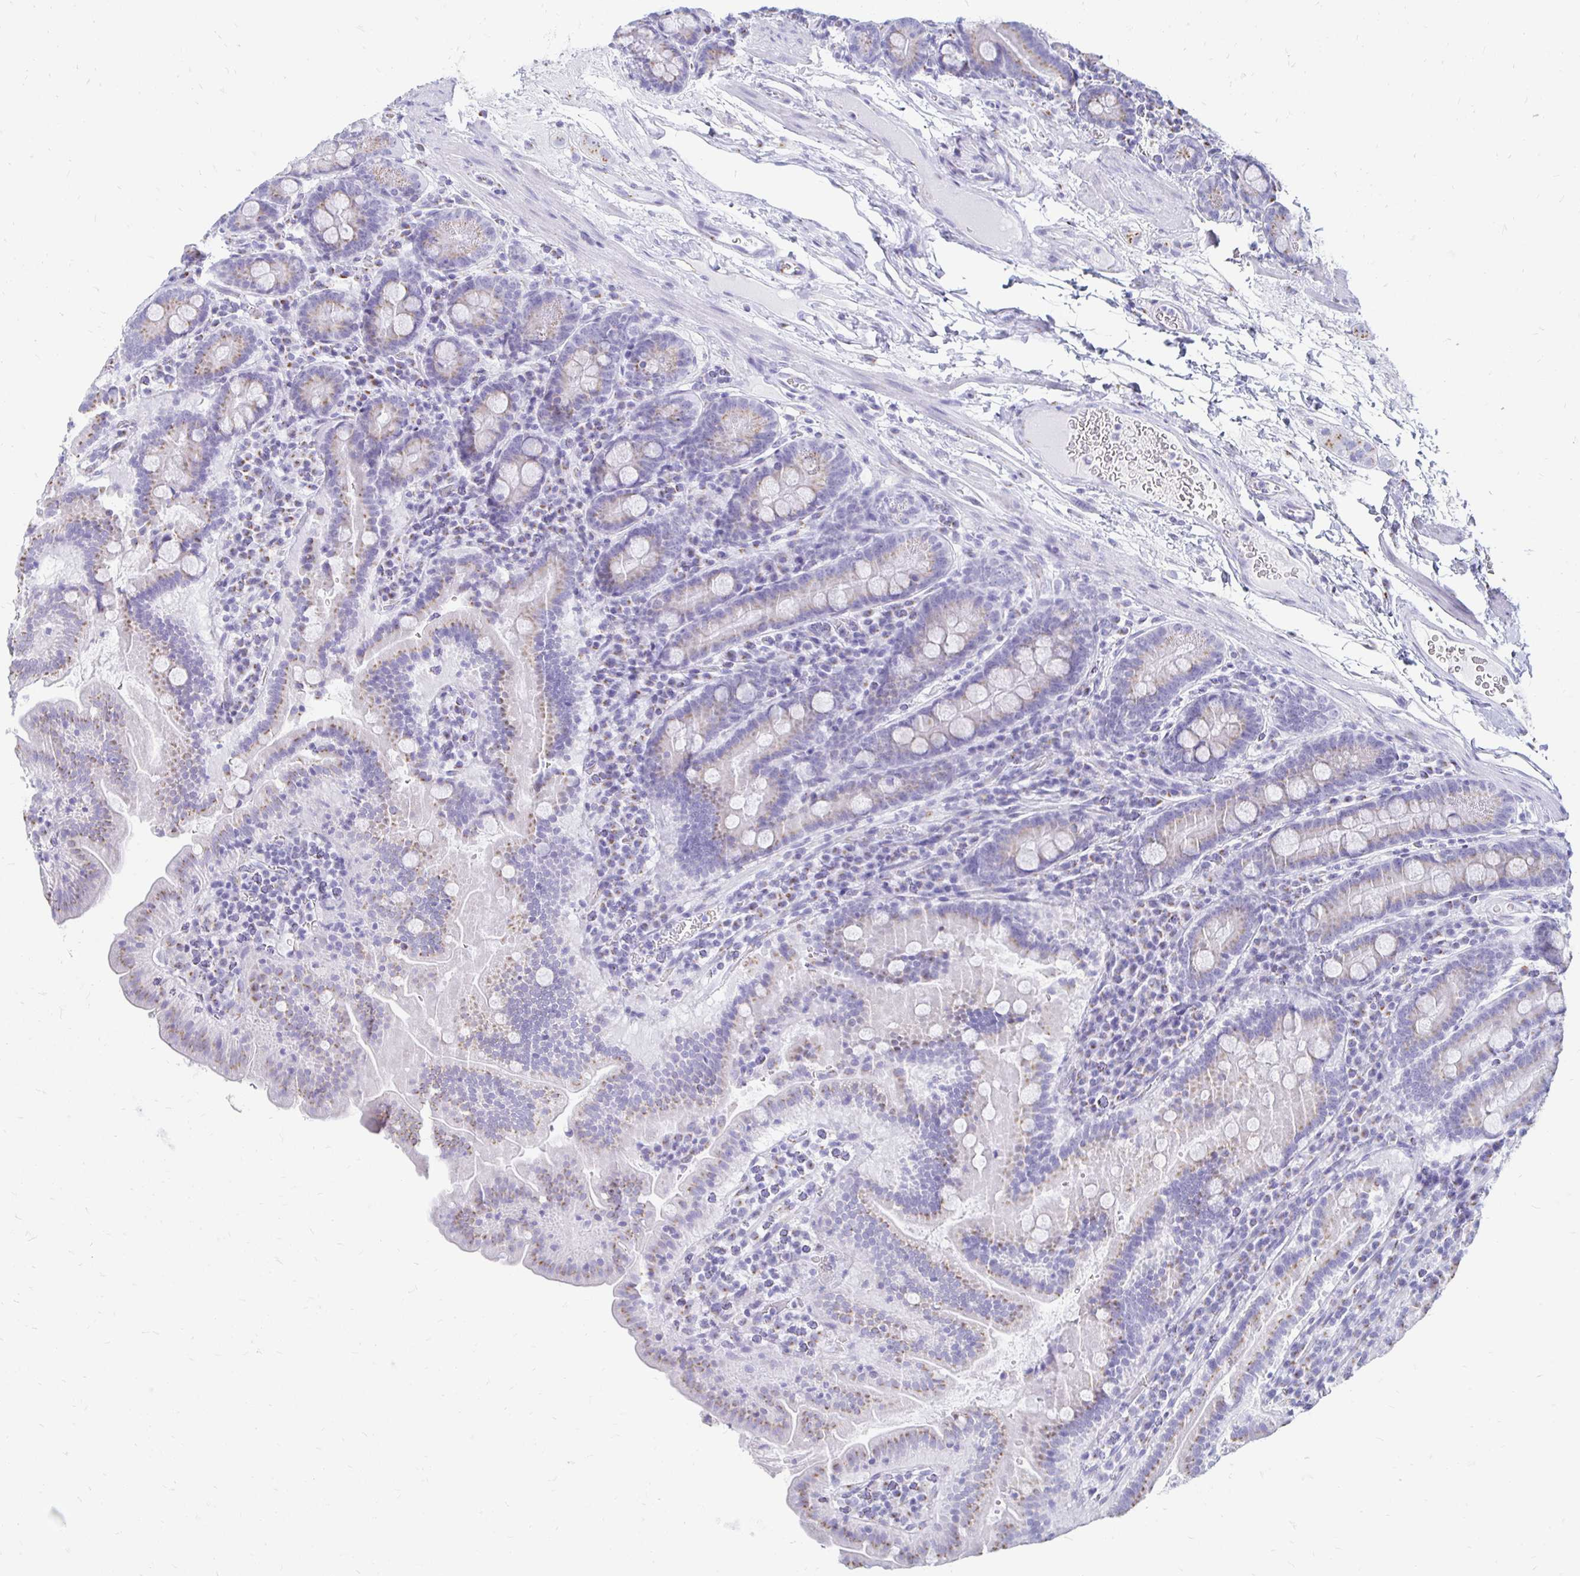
{"staining": {"intensity": "moderate", "quantity": "25%-75%", "location": "cytoplasmic/membranous"}, "tissue": "small intestine", "cell_type": "Glandular cells", "image_type": "normal", "snomed": [{"axis": "morphology", "description": "Normal tissue, NOS"}, {"axis": "topography", "description": "Small intestine"}], "caption": "Normal small intestine exhibits moderate cytoplasmic/membranous staining in approximately 25%-75% of glandular cells (DAB IHC with brightfield microscopy, high magnification)..", "gene": "PAGE4", "patient": {"sex": "male", "age": 26}}